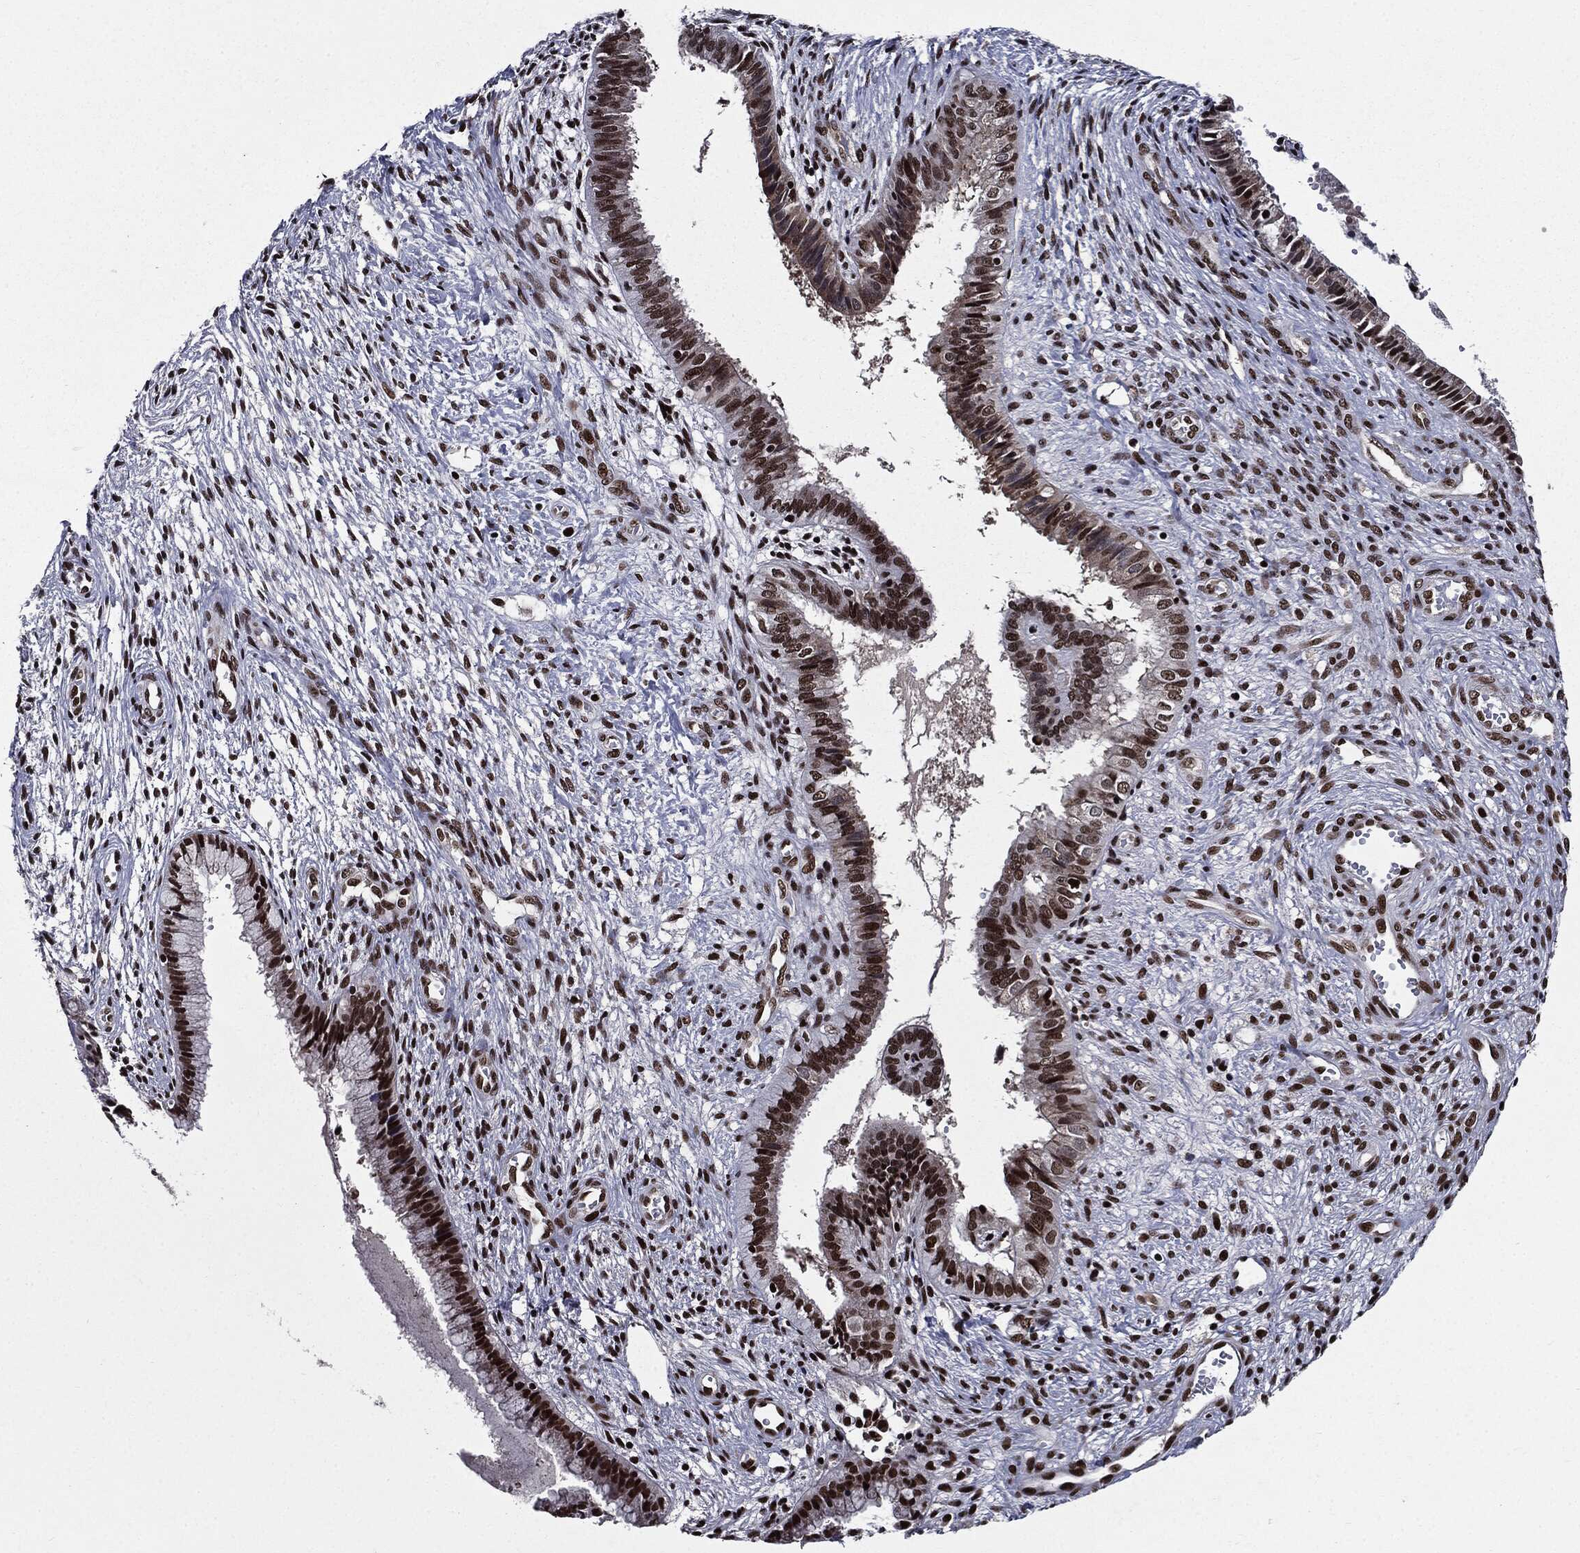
{"staining": {"intensity": "strong", "quantity": ">75%", "location": "nuclear"}, "tissue": "cervical cancer", "cell_type": "Tumor cells", "image_type": "cancer", "snomed": [{"axis": "morphology", "description": "Normal tissue, NOS"}, {"axis": "morphology", "description": "Squamous cell carcinoma, NOS"}, {"axis": "topography", "description": "Cervix"}], "caption": "Protein staining reveals strong nuclear positivity in approximately >75% of tumor cells in cervical squamous cell carcinoma.", "gene": "ZFP91", "patient": {"sex": "female", "age": 39}}